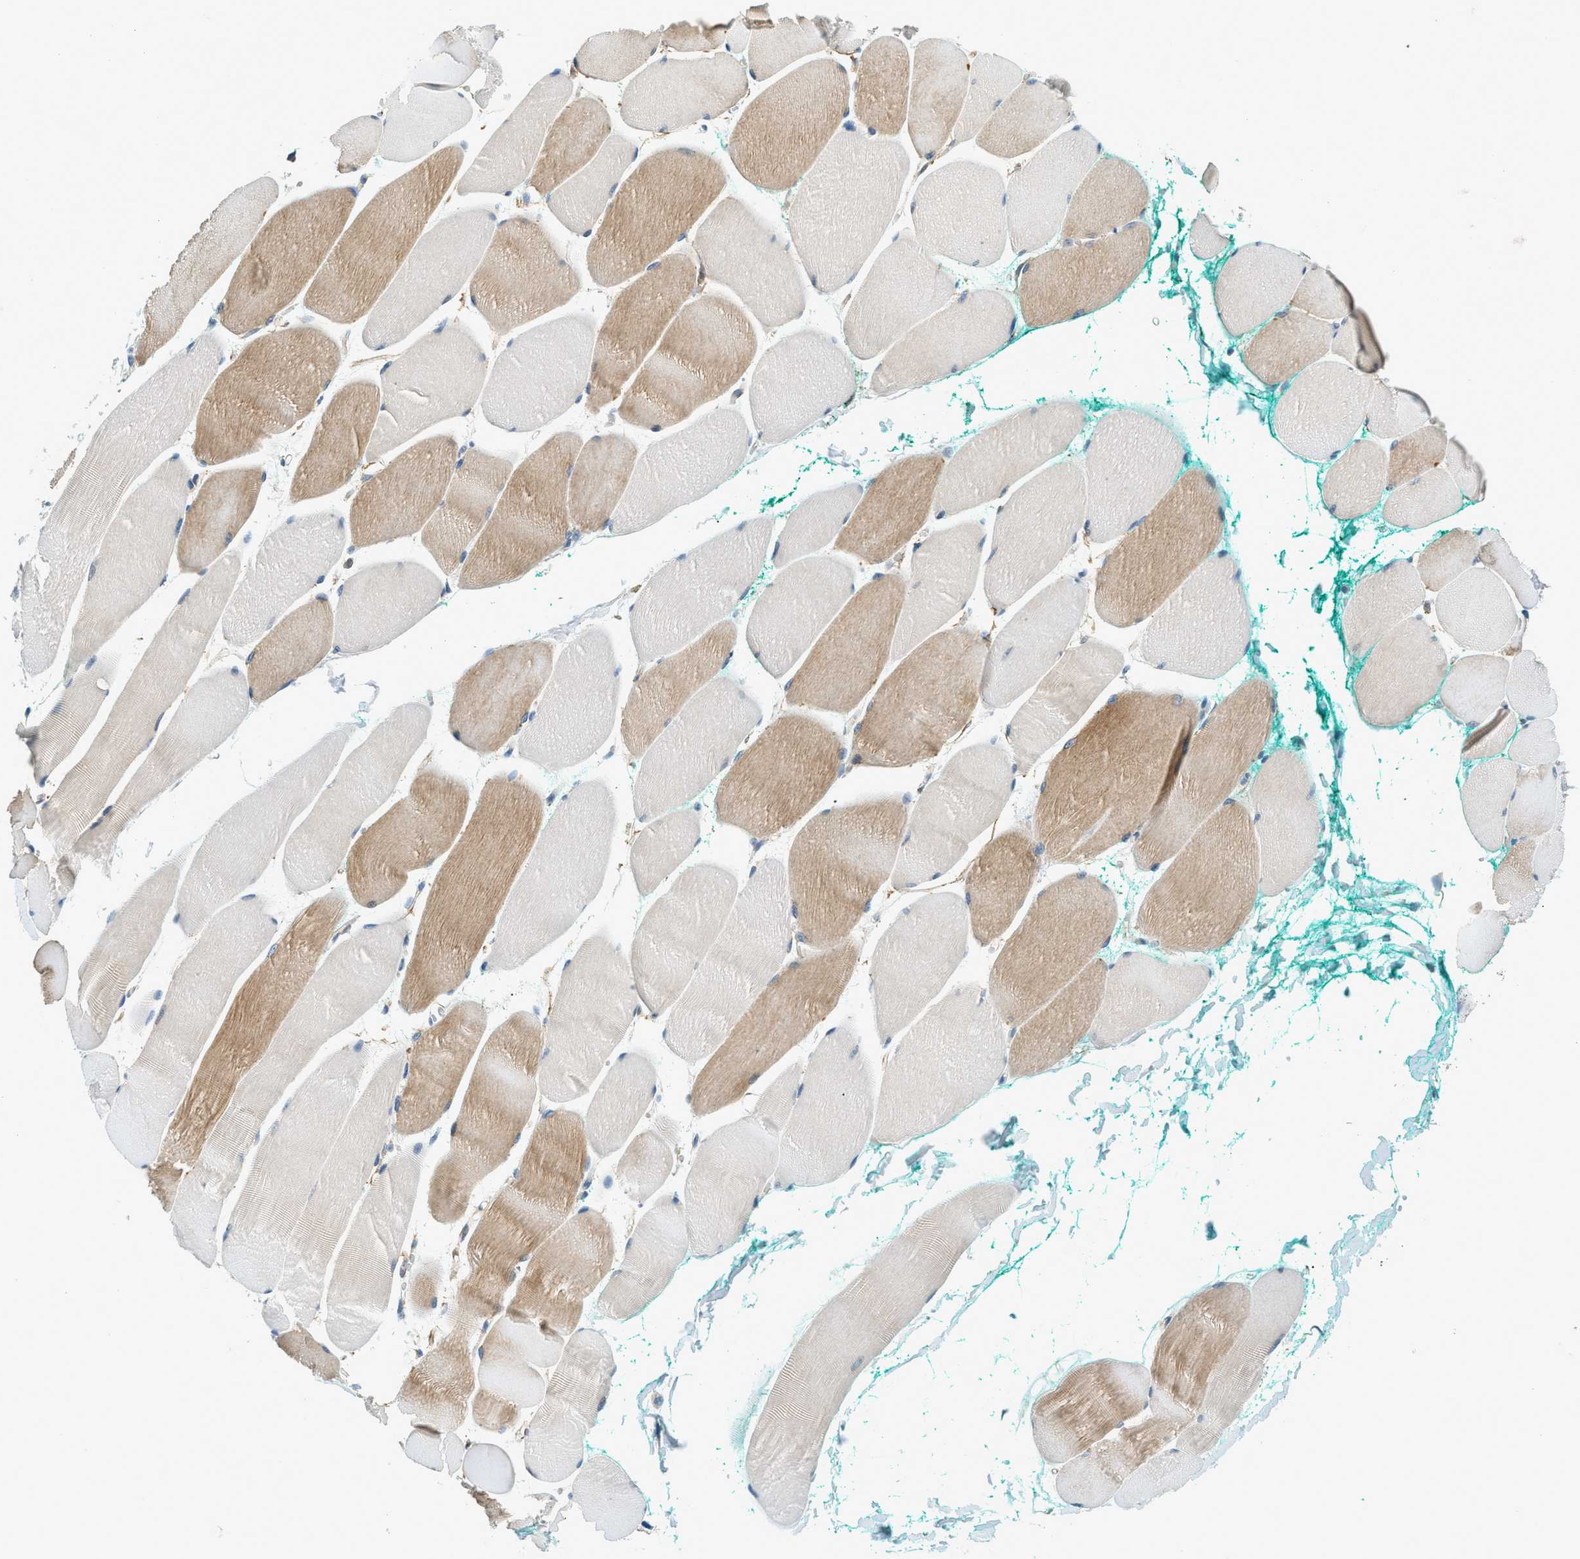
{"staining": {"intensity": "moderate", "quantity": "25%-75%", "location": "cytoplasmic/membranous"}, "tissue": "skeletal muscle", "cell_type": "Myocytes", "image_type": "normal", "snomed": [{"axis": "morphology", "description": "Normal tissue, NOS"}, {"axis": "morphology", "description": "Squamous cell carcinoma, NOS"}, {"axis": "topography", "description": "Skeletal muscle"}], "caption": "Unremarkable skeletal muscle was stained to show a protein in brown. There is medium levels of moderate cytoplasmic/membranous staining in approximately 25%-75% of myocytes. (DAB = brown stain, brightfield microscopy at high magnification).", "gene": "ZNF367", "patient": {"sex": "male", "age": 51}}